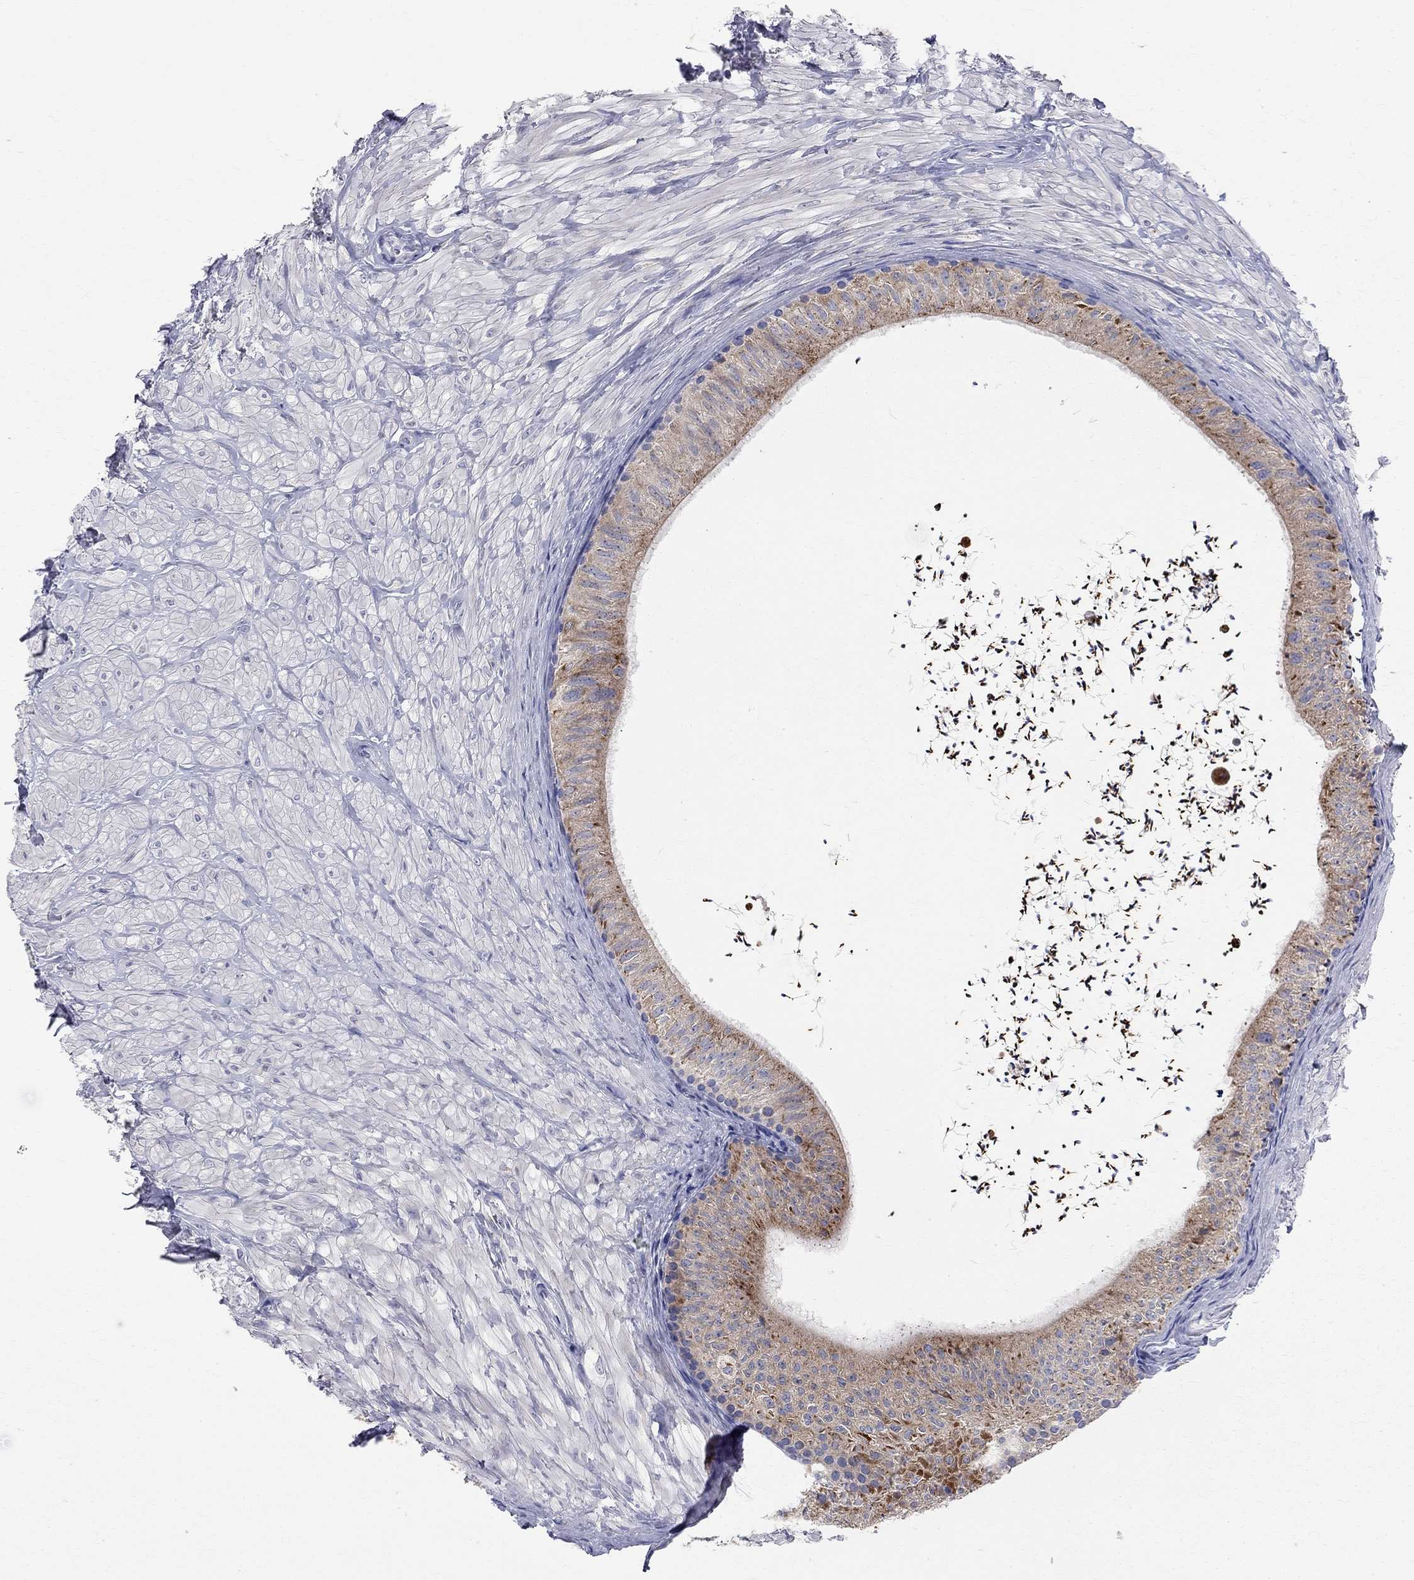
{"staining": {"intensity": "strong", "quantity": "25%-75%", "location": "cytoplasmic/membranous"}, "tissue": "epididymis", "cell_type": "Glandular cells", "image_type": "normal", "snomed": [{"axis": "morphology", "description": "Normal tissue, NOS"}, {"axis": "topography", "description": "Epididymis"}], "caption": "A brown stain shows strong cytoplasmic/membranous positivity of a protein in glandular cells of benign epididymis. The staining was performed using DAB, with brown indicating positive protein expression. Nuclei are stained blue with hematoxylin.", "gene": "ACSL1", "patient": {"sex": "male", "age": 32}}